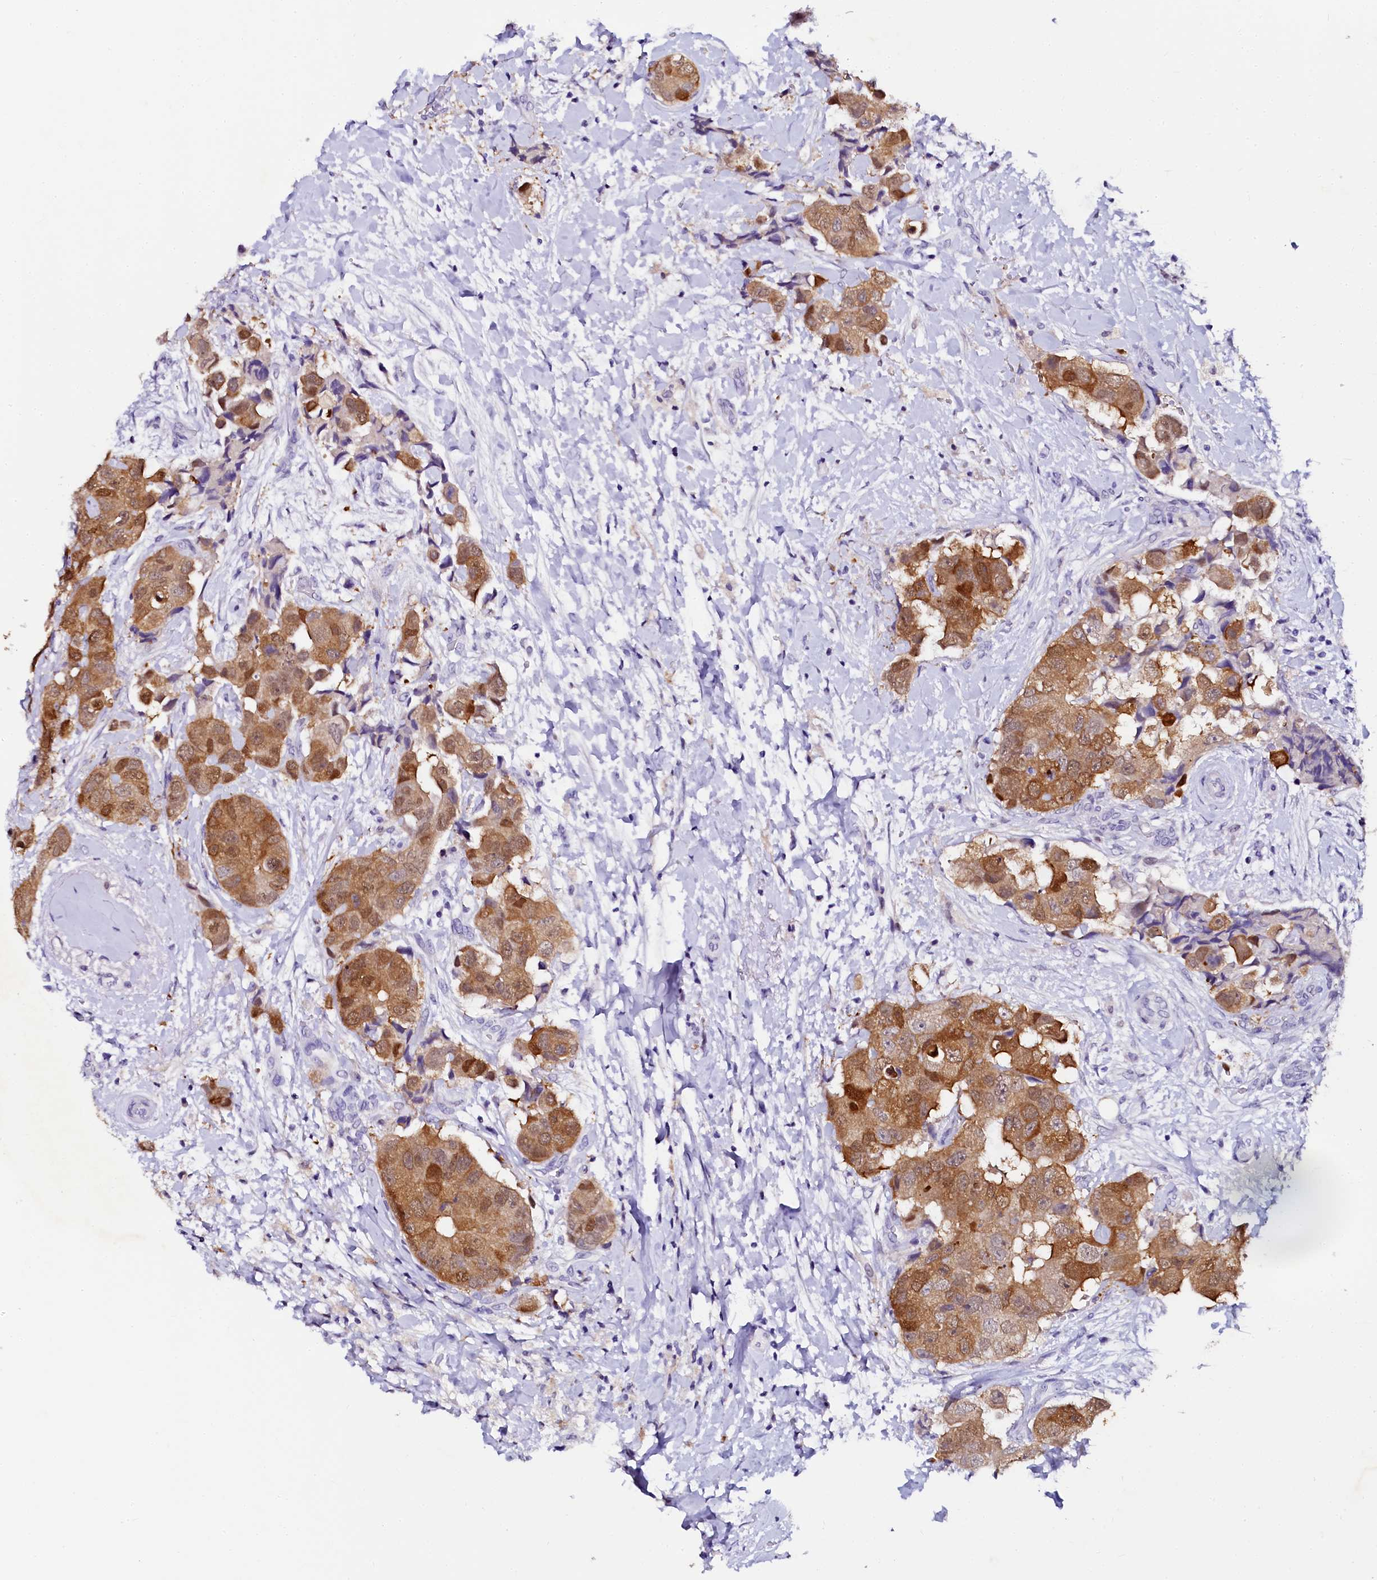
{"staining": {"intensity": "moderate", "quantity": ">75%", "location": "cytoplasmic/membranous,nuclear"}, "tissue": "breast cancer", "cell_type": "Tumor cells", "image_type": "cancer", "snomed": [{"axis": "morphology", "description": "Normal tissue, NOS"}, {"axis": "morphology", "description": "Duct carcinoma"}, {"axis": "topography", "description": "Breast"}], "caption": "Immunohistochemical staining of human breast infiltrating ductal carcinoma reveals medium levels of moderate cytoplasmic/membranous and nuclear positivity in approximately >75% of tumor cells. (Brightfield microscopy of DAB IHC at high magnification).", "gene": "SORD", "patient": {"sex": "female", "age": 62}}